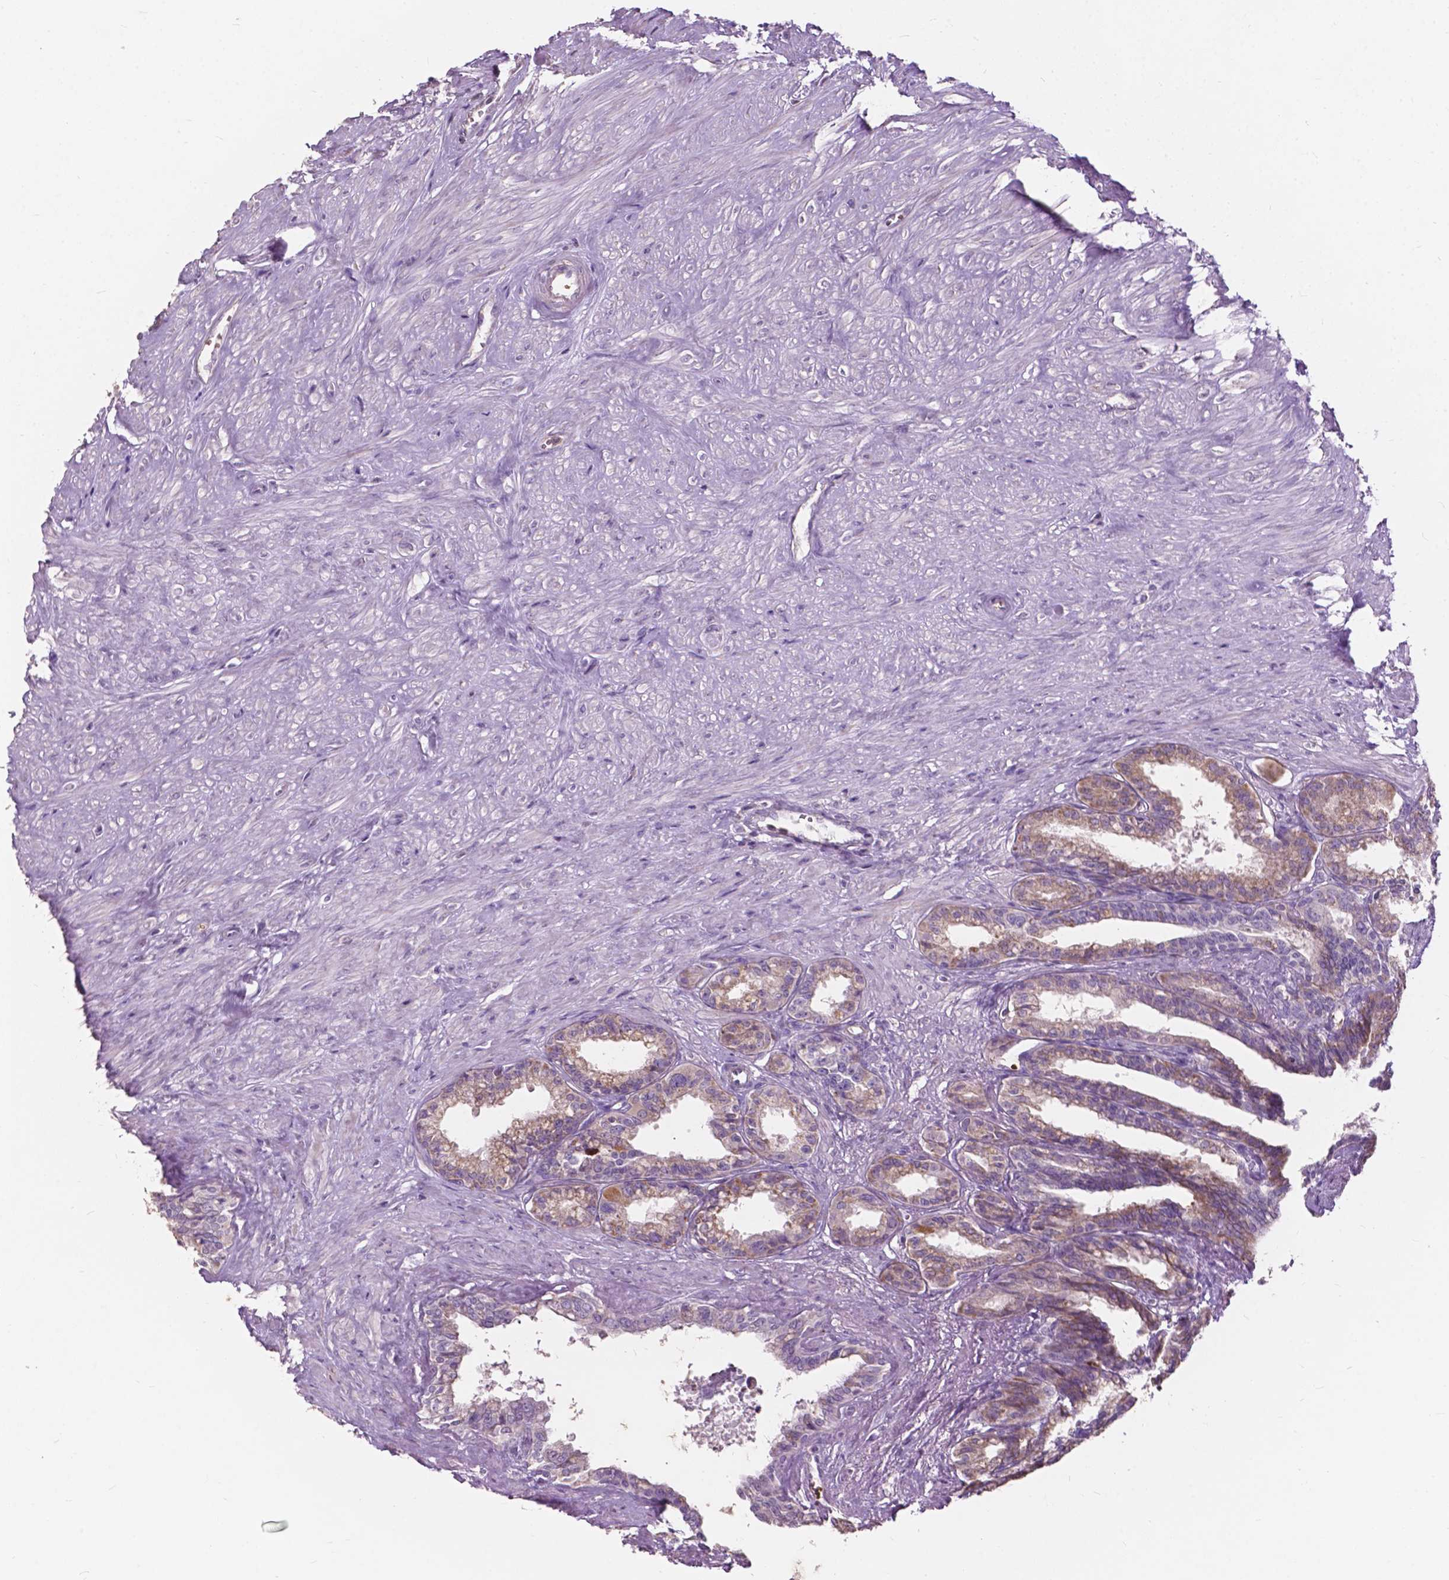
{"staining": {"intensity": "weak", "quantity": "25%-75%", "location": "cytoplasmic/membranous"}, "tissue": "seminal vesicle", "cell_type": "Glandular cells", "image_type": "normal", "snomed": [{"axis": "morphology", "description": "Normal tissue, NOS"}, {"axis": "morphology", "description": "Urothelial carcinoma, NOS"}, {"axis": "topography", "description": "Urinary bladder"}, {"axis": "topography", "description": "Seminal veicle"}], "caption": "Immunohistochemical staining of normal seminal vesicle shows 25%-75% levels of weak cytoplasmic/membranous protein positivity in approximately 25%-75% of glandular cells.", "gene": "NDUFS1", "patient": {"sex": "male", "age": 76}}